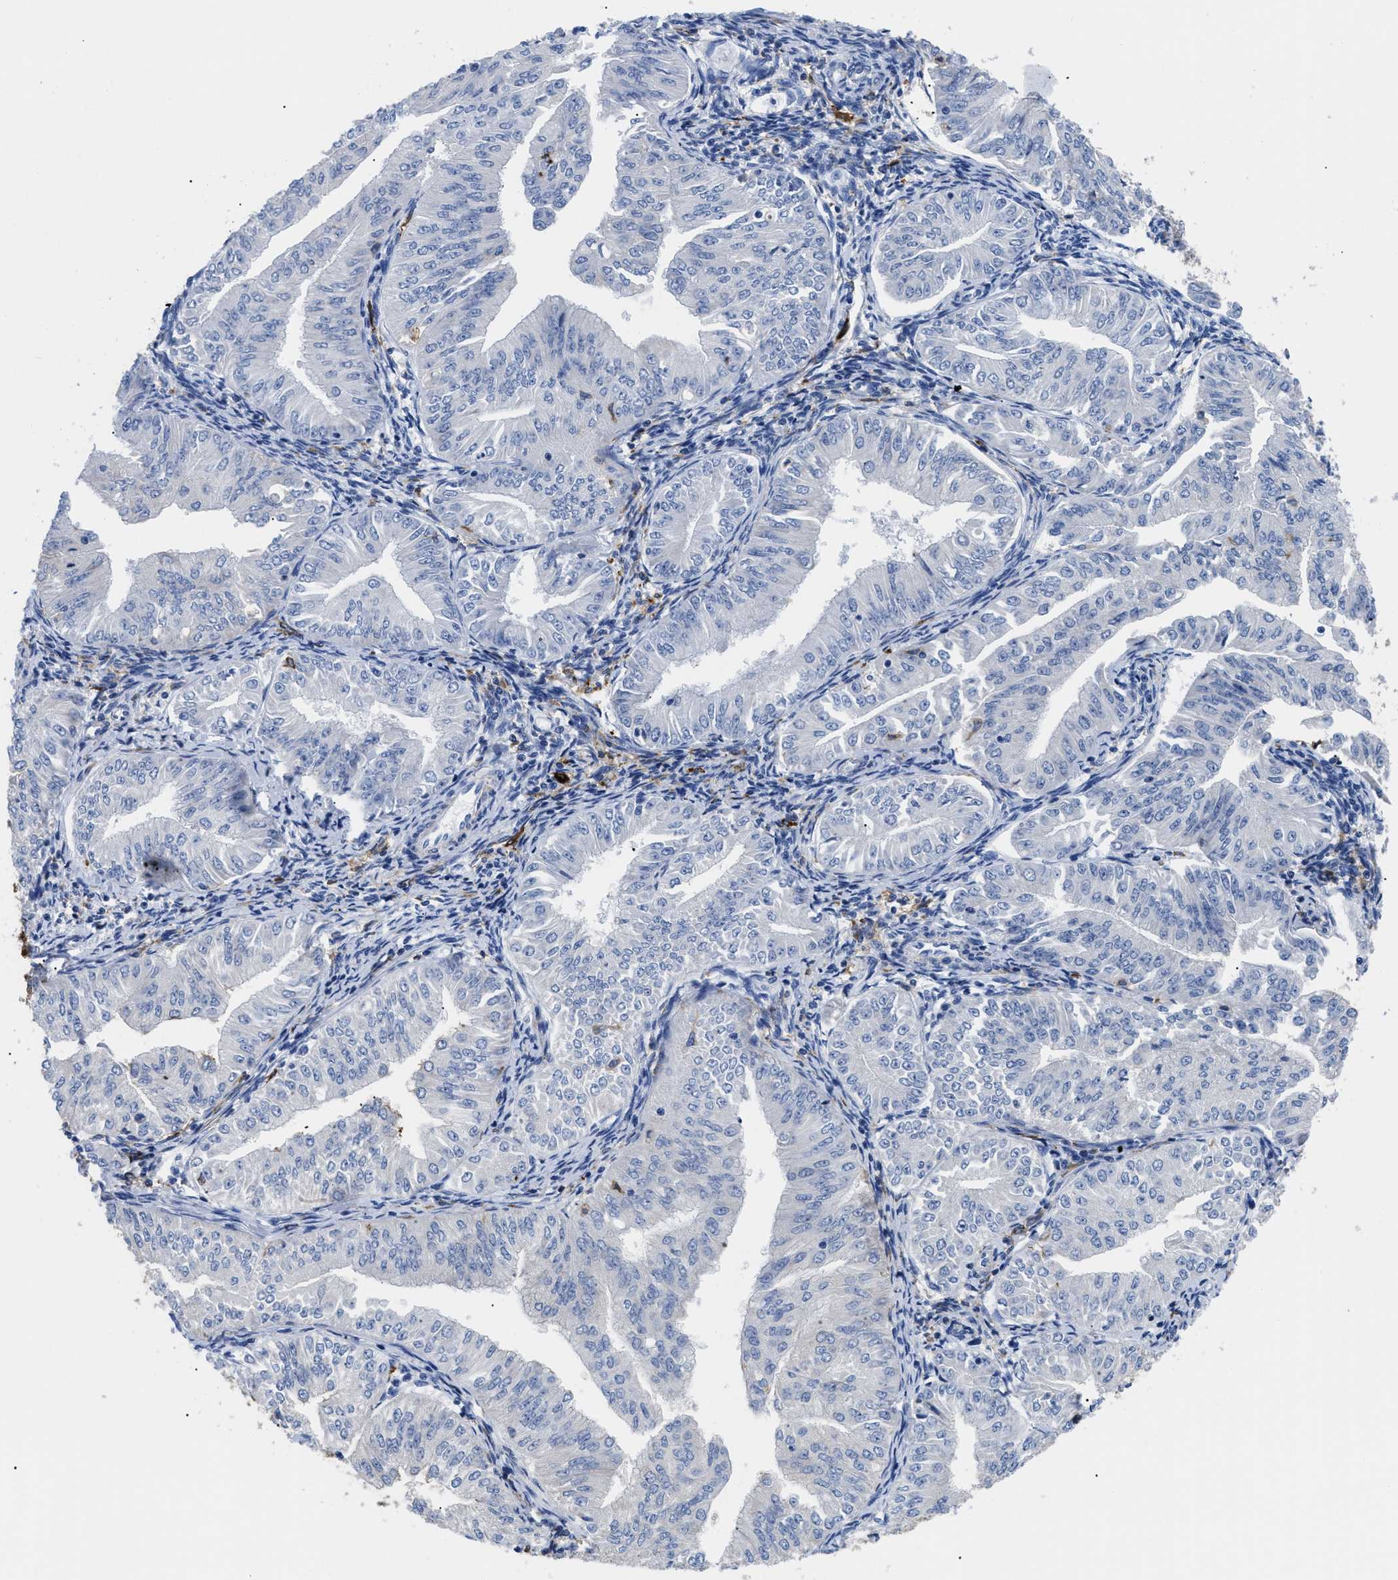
{"staining": {"intensity": "negative", "quantity": "none", "location": "none"}, "tissue": "endometrial cancer", "cell_type": "Tumor cells", "image_type": "cancer", "snomed": [{"axis": "morphology", "description": "Normal tissue, NOS"}, {"axis": "morphology", "description": "Adenocarcinoma, NOS"}, {"axis": "topography", "description": "Endometrium"}], "caption": "IHC image of neoplastic tissue: adenocarcinoma (endometrial) stained with DAB (3,3'-diaminobenzidine) shows no significant protein staining in tumor cells. Brightfield microscopy of immunohistochemistry stained with DAB (3,3'-diaminobenzidine) (brown) and hematoxylin (blue), captured at high magnification.", "gene": "HLA-DPA1", "patient": {"sex": "female", "age": 53}}